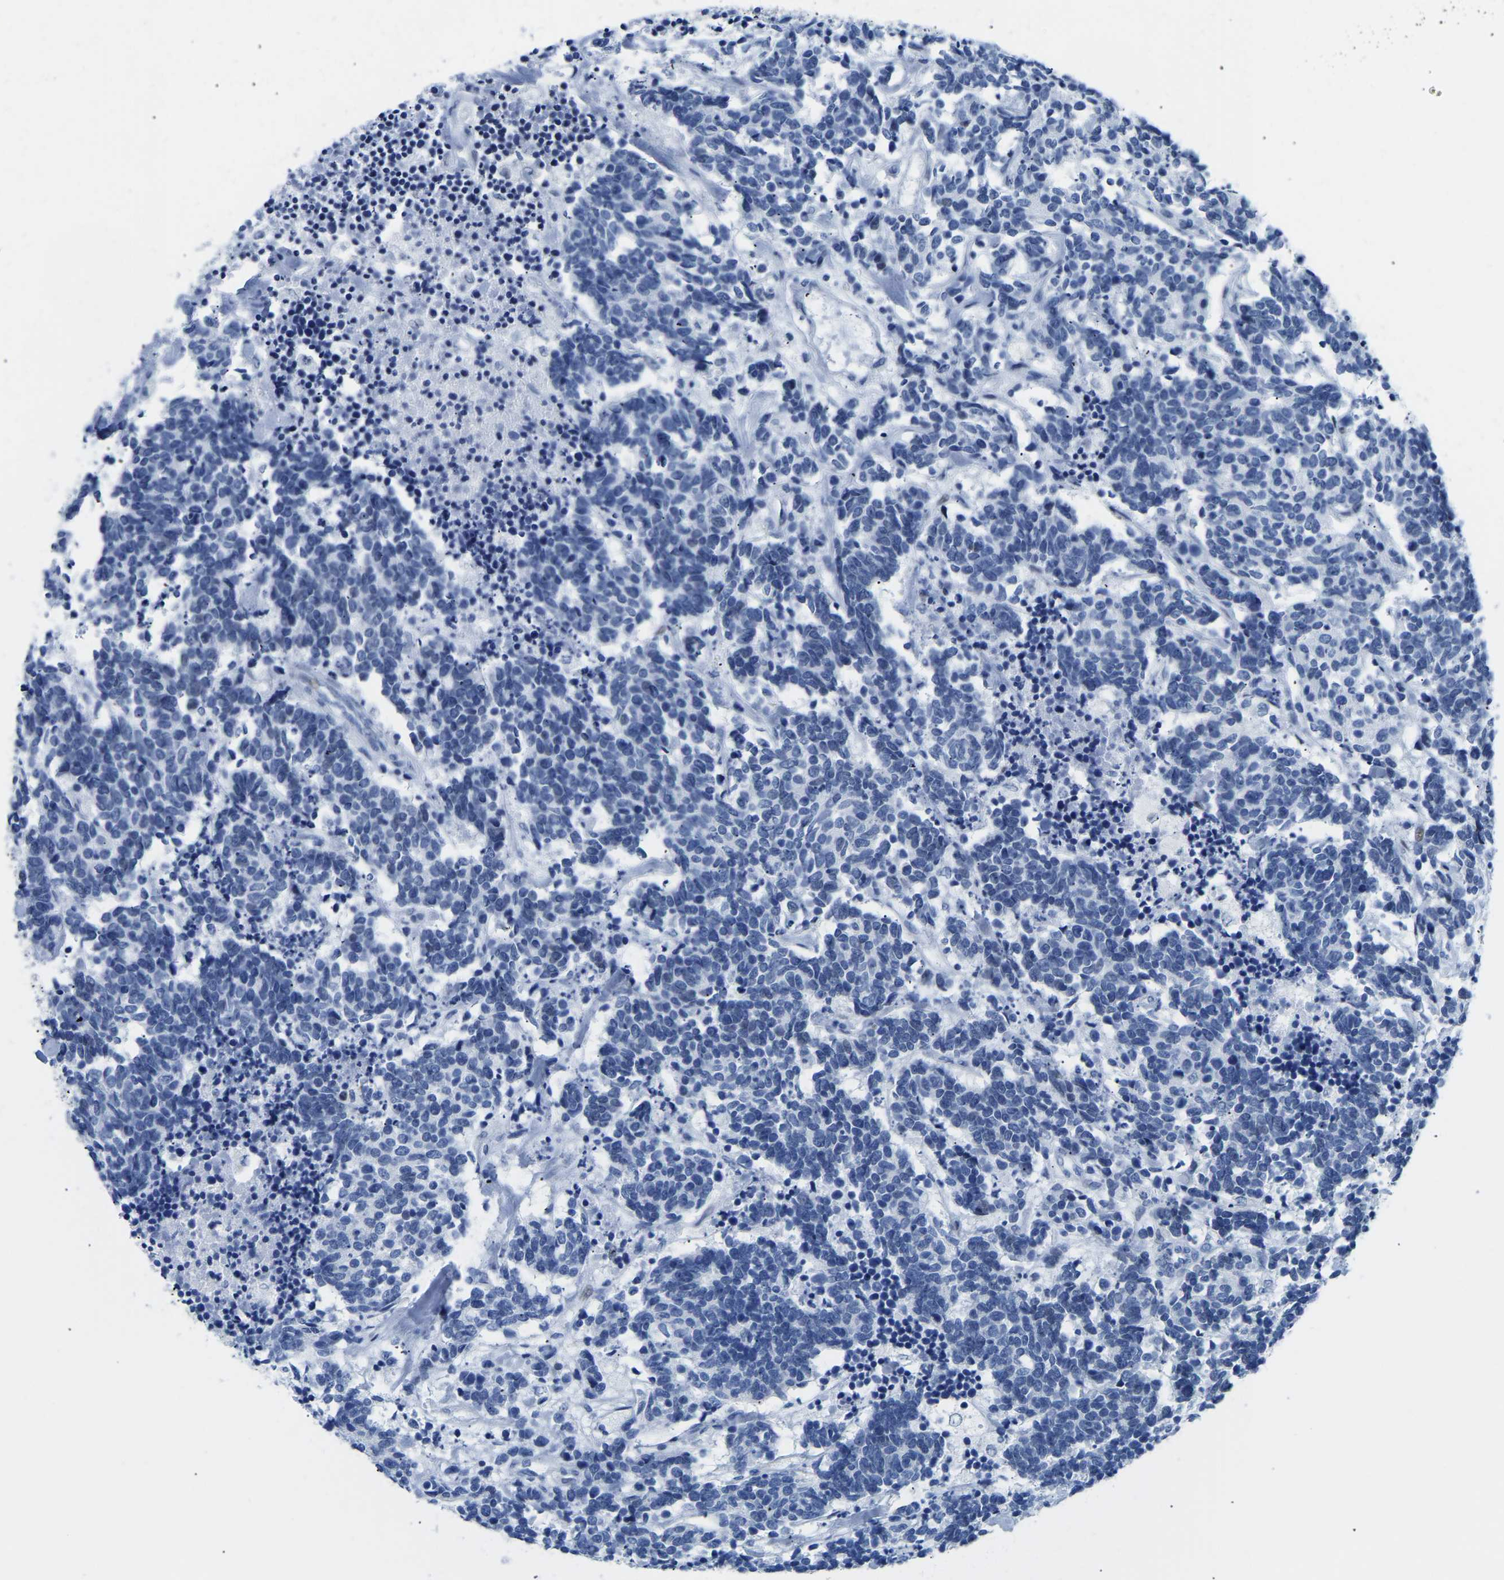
{"staining": {"intensity": "negative", "quantity": "none", "location": "none"}, "tissue": "carcinoid", "cell_type": "Tumor cells", "image_type": "cancer", "snomed": [{"axis": "morphology", "description": "Carcinoma, NOS"}, {"axis": "morphology", "description": "Carcinoid, malignant, NOS"}, {"axis": "topography", "description": "Urinary bladder"}], "caption": "This is an immunohistochemistry (IHC) histopathology image of carcinoma. There is no expression in tumor cells.", "gene": "UPK3A", "patient": {"sex": "male", "age": 57}}